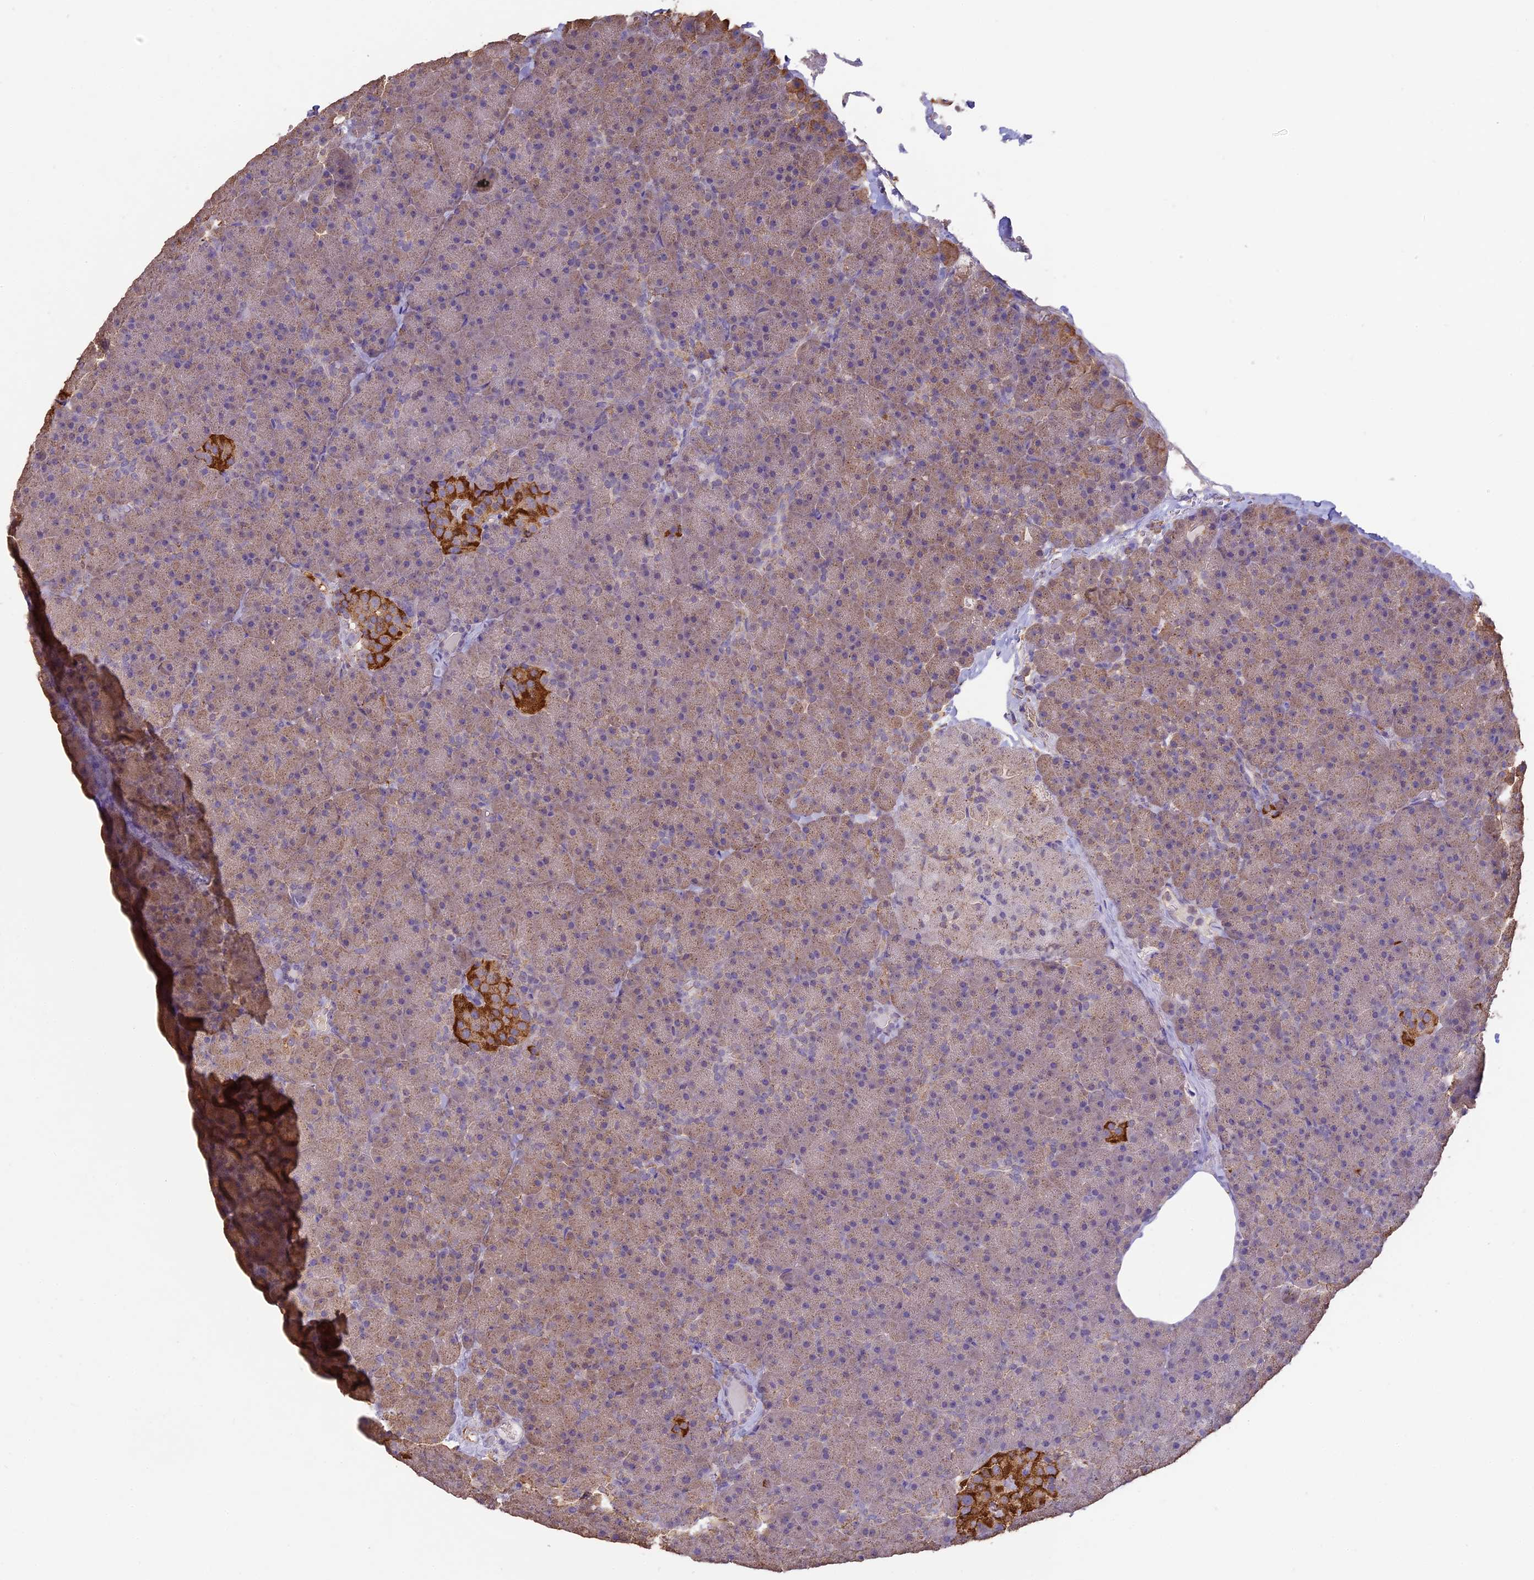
{"staining": {"intensity": "weak", "quantity": "25%-75%", "location": "cytoplasmic/membranous"}, "tissue": "pancreas", "cell_type": "Exocrine glandular cells", "image_type": "normal", "snomed": [{"axis": "morphology", "description": "Normal tissue, NOS"}, {"axis": "topography", "description": "Pancreas"}], "caption": "Human pancreas stained for a protein (brown) displays weak cytoplasmic/membranous positive staining in approximately 25%-75% of exocrine glandular cells.", "gene": "ARHGAP19", "patient": {"sex": "male", "age": 36}}